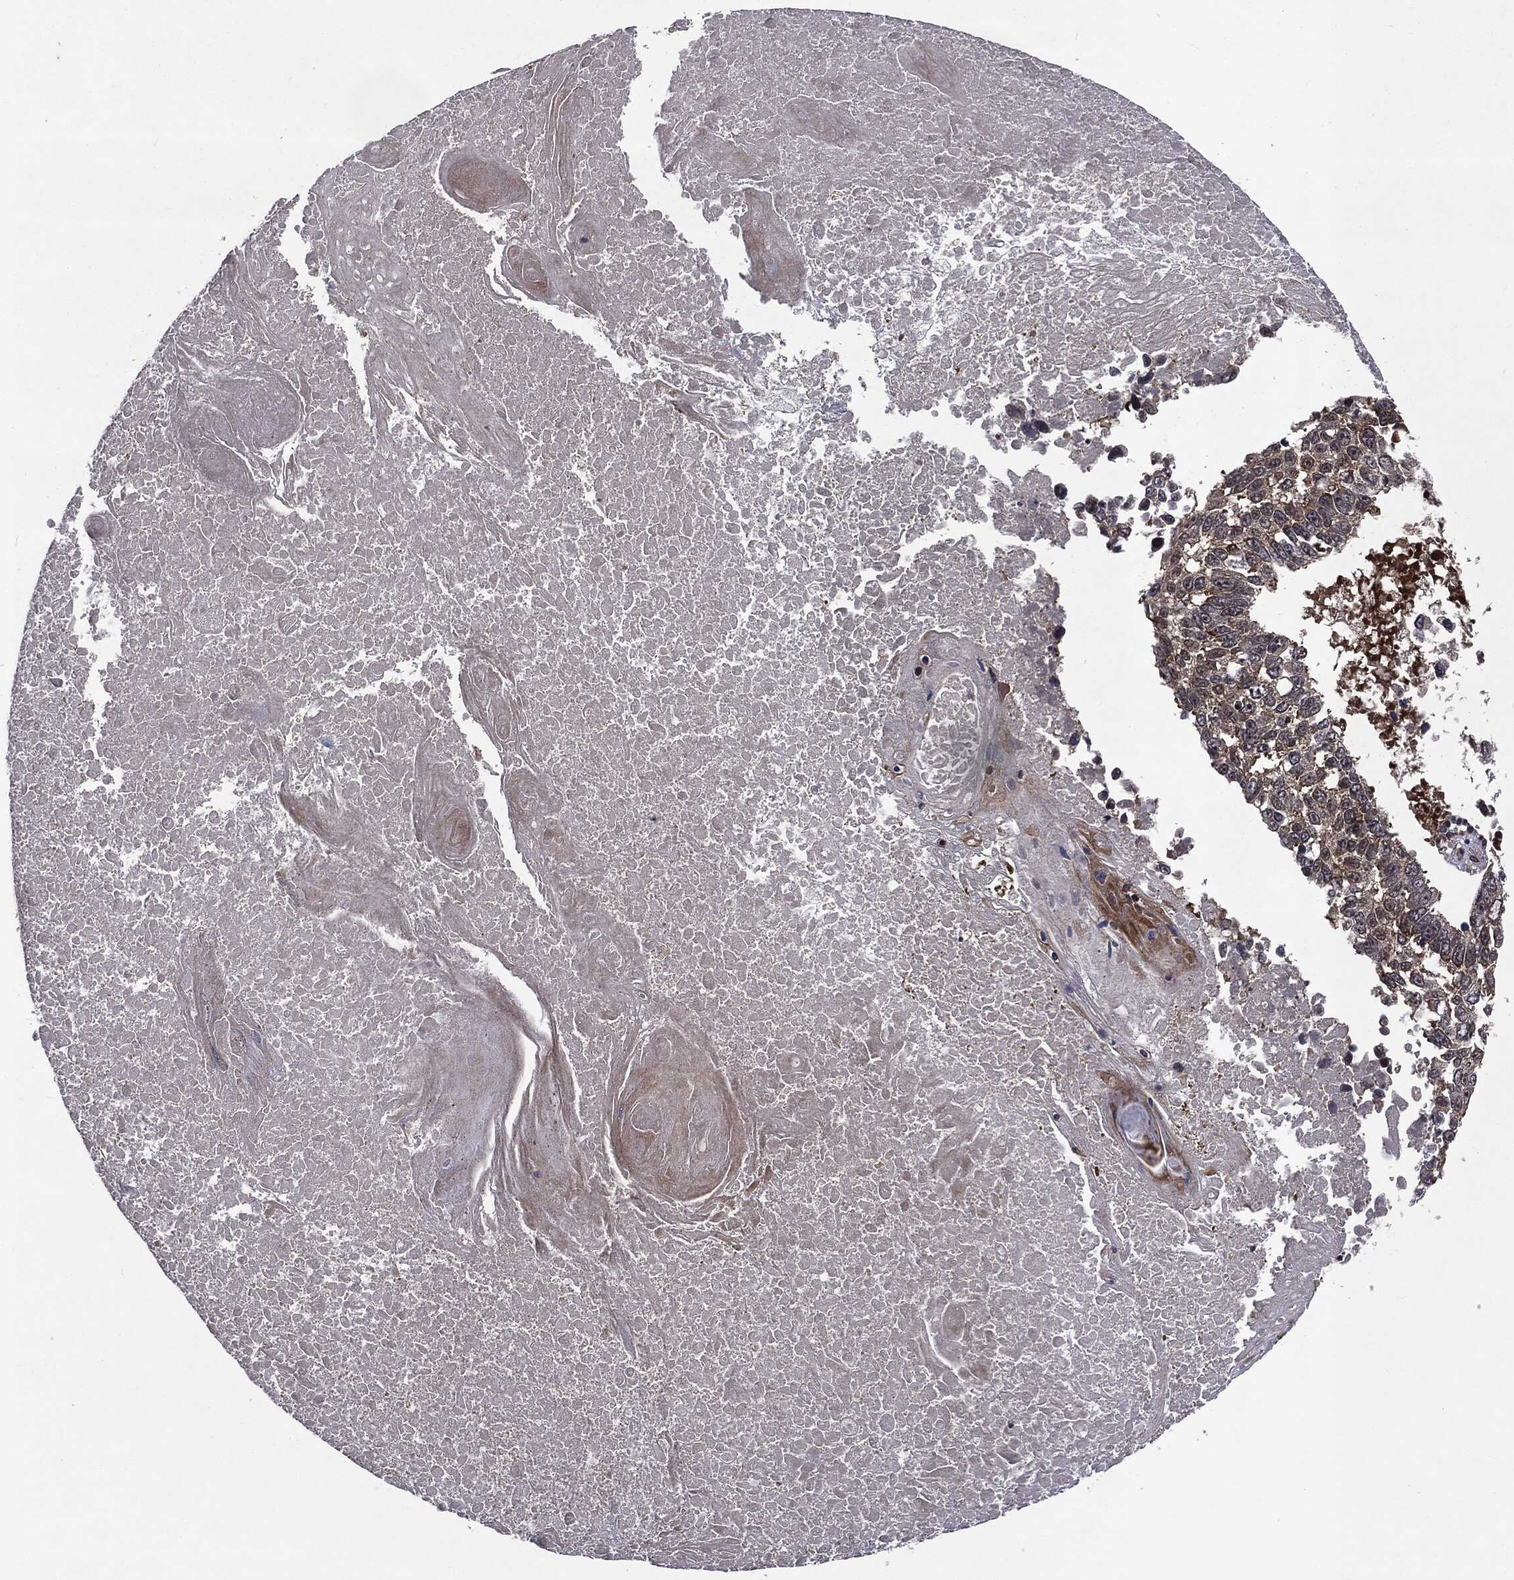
{"staining": {"intensity": "moderate", "quantity": "<25%", "location": "cytoplasmic/membranous"}, "tissue": "lung cancer", "cell_type": "Tumor cells", "image_type": "cancer", "snomed": [{"axis": "morphology", "description": "Squamous cell carcinoma, NOS"}, {"axis": "topography", "description": "Lung"}], "caption": "Tumor cells show low levels of moderate cytoplasmic/membranous expression in about <25% of cells in human lung cancer (squamous cell carcinoma).", "gene": "STAU2", "patient": {"sex": "male", "age": 82}}